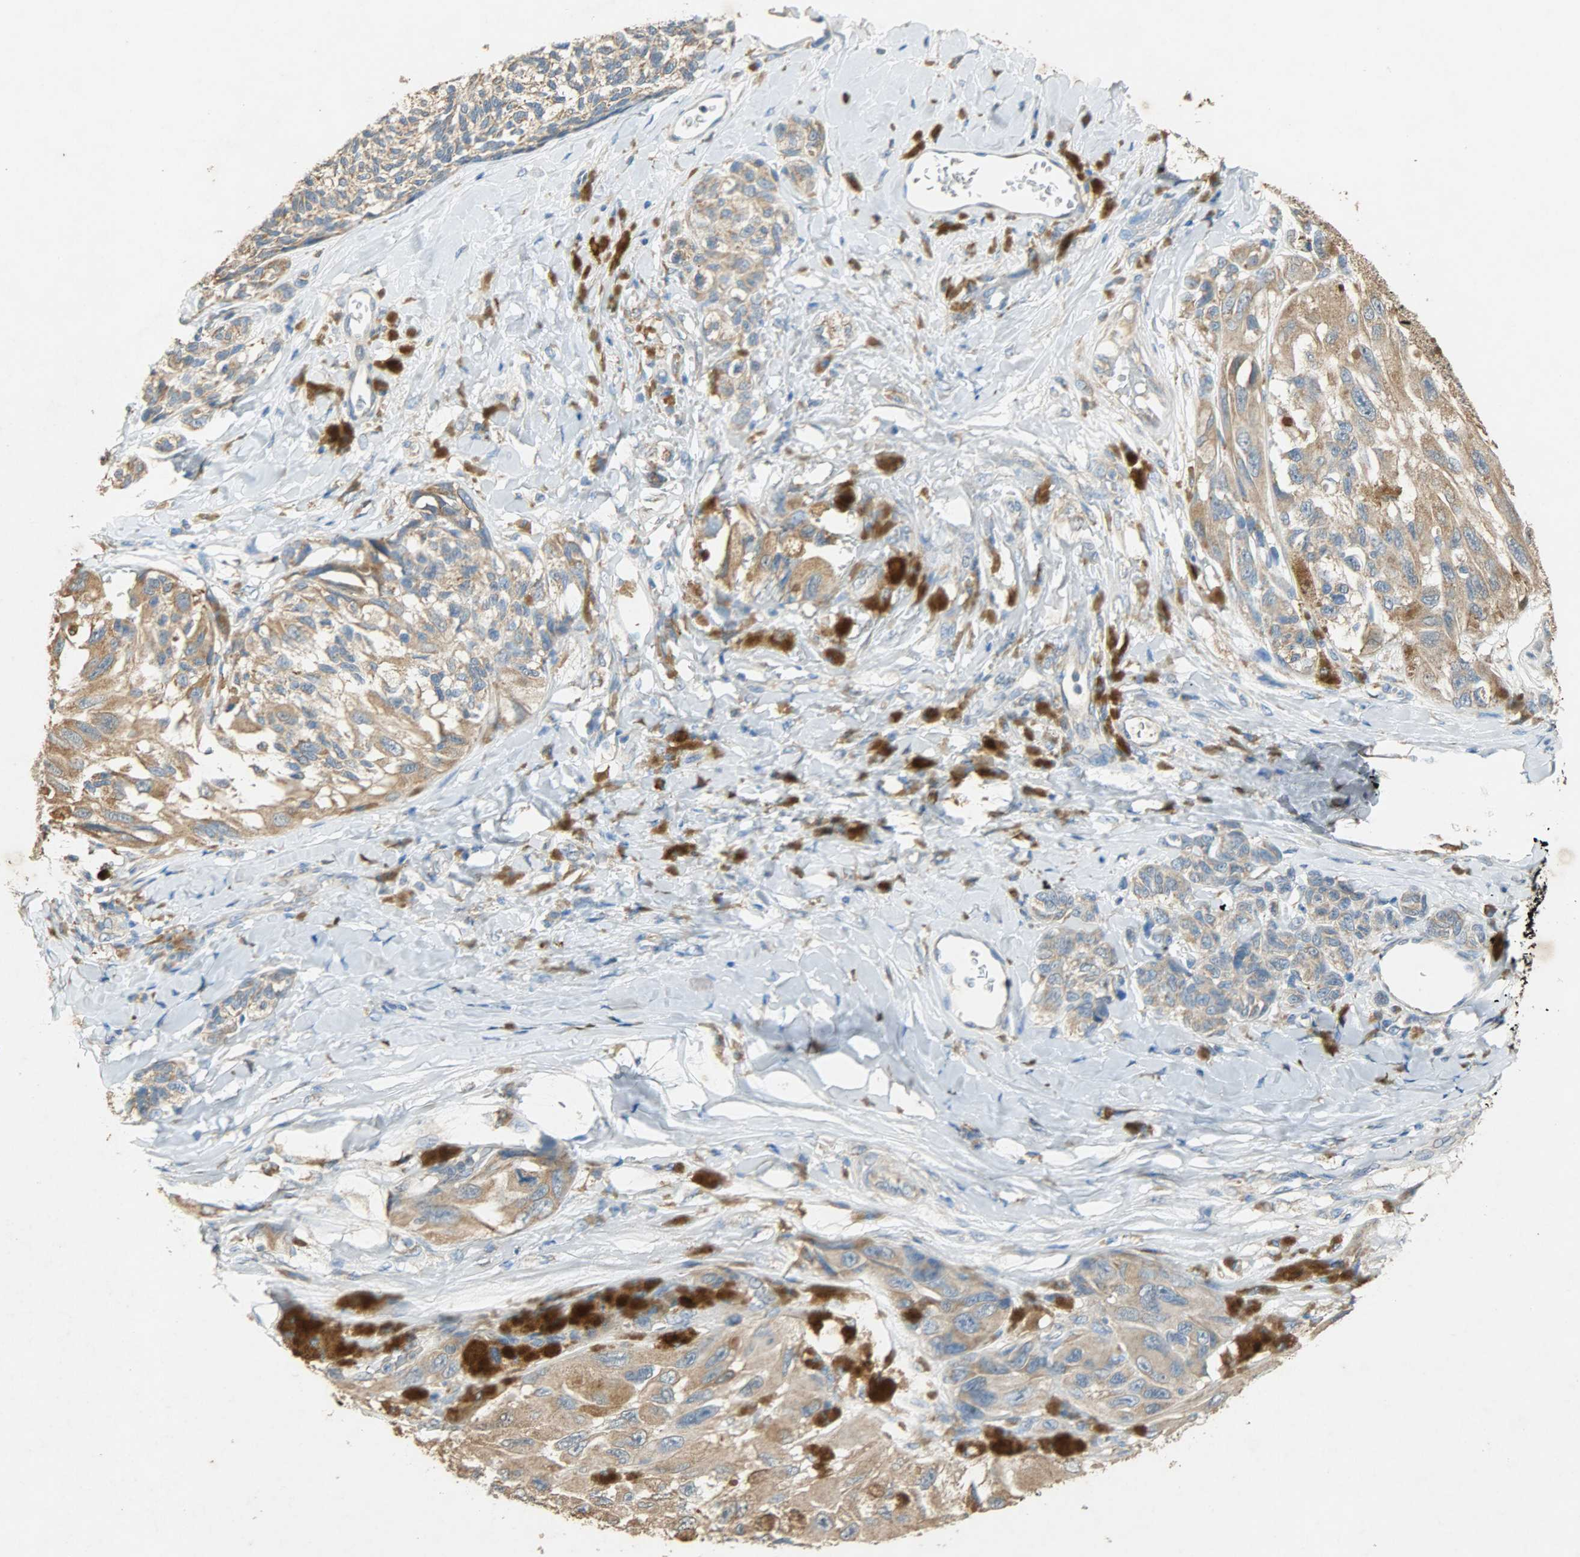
{"staining": {"intensity": "moderate", "quantity": ">75%", "location": "cytoplasmic/membranous"}, "tissue": "melanoma", "cell_type": "Tumor cells", "image_type": "cancer", "snomed": [{"axis": "morphology", "description": "Malignant melanoma, NOS"}, {"axis": "topography", "description": "Skin"}], "caption": "Human melanoma stained with a brown dye exhibits moderate cytoplasmic/membranous positive staining in approximately >75% of tumor cells.", "gene": "HSPA5", "patient": {"sex": "female", "age": 73}}